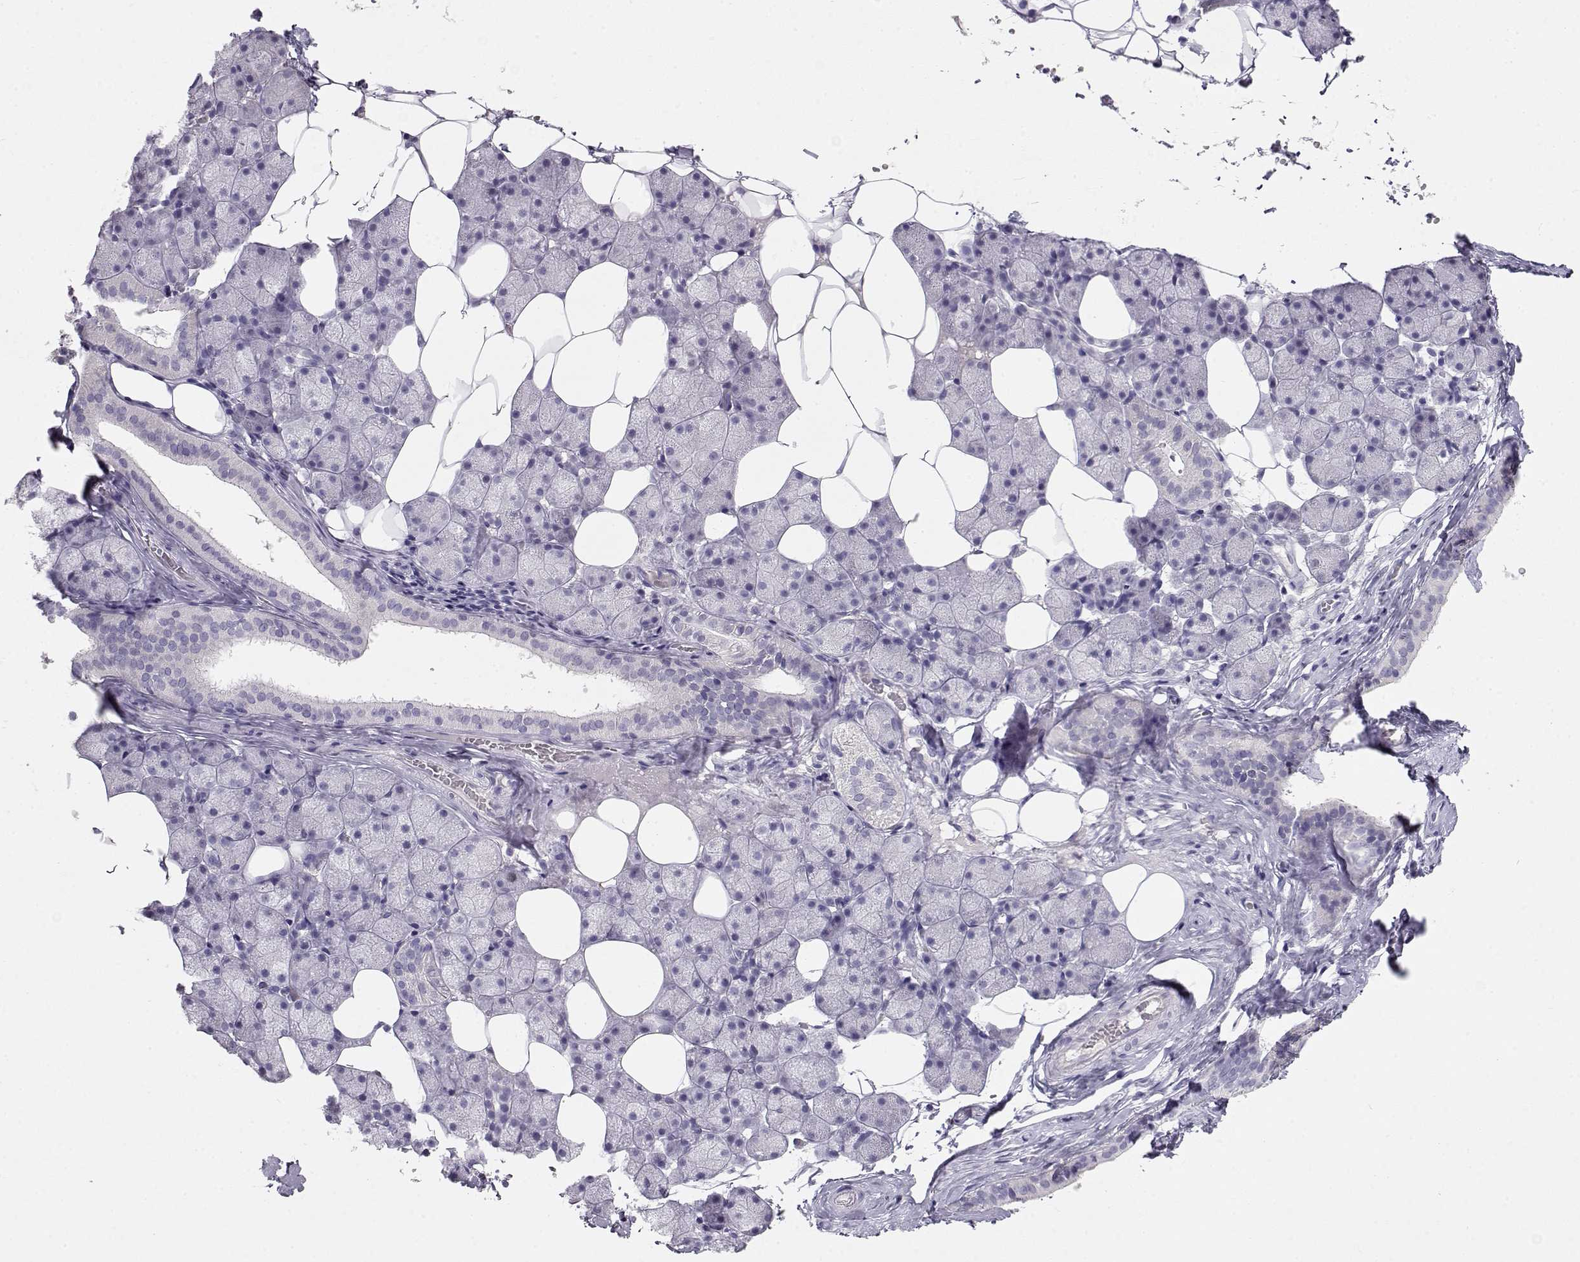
{"staining": {"intensity": "negative", "quantity": "none", "location": "none"}, "tissue": "salivary gland", "cell_type": "Glandular cells", "image_type": "normal", "snomed": [{"axis": "morphology", "description": "Normal tissue, NOS"}, {"axis": "topography", "description": "Salivary gland"}], "caption": "Immunohistochemistry of benign human salivary gland reveals no staining in glandular cells. (Brightfield microscopy of DAB (3,3'-diaminobenzidine) IHC at high magnification).", "gene": "OPN5", "patient": {"sex": "male", "age": 38}}